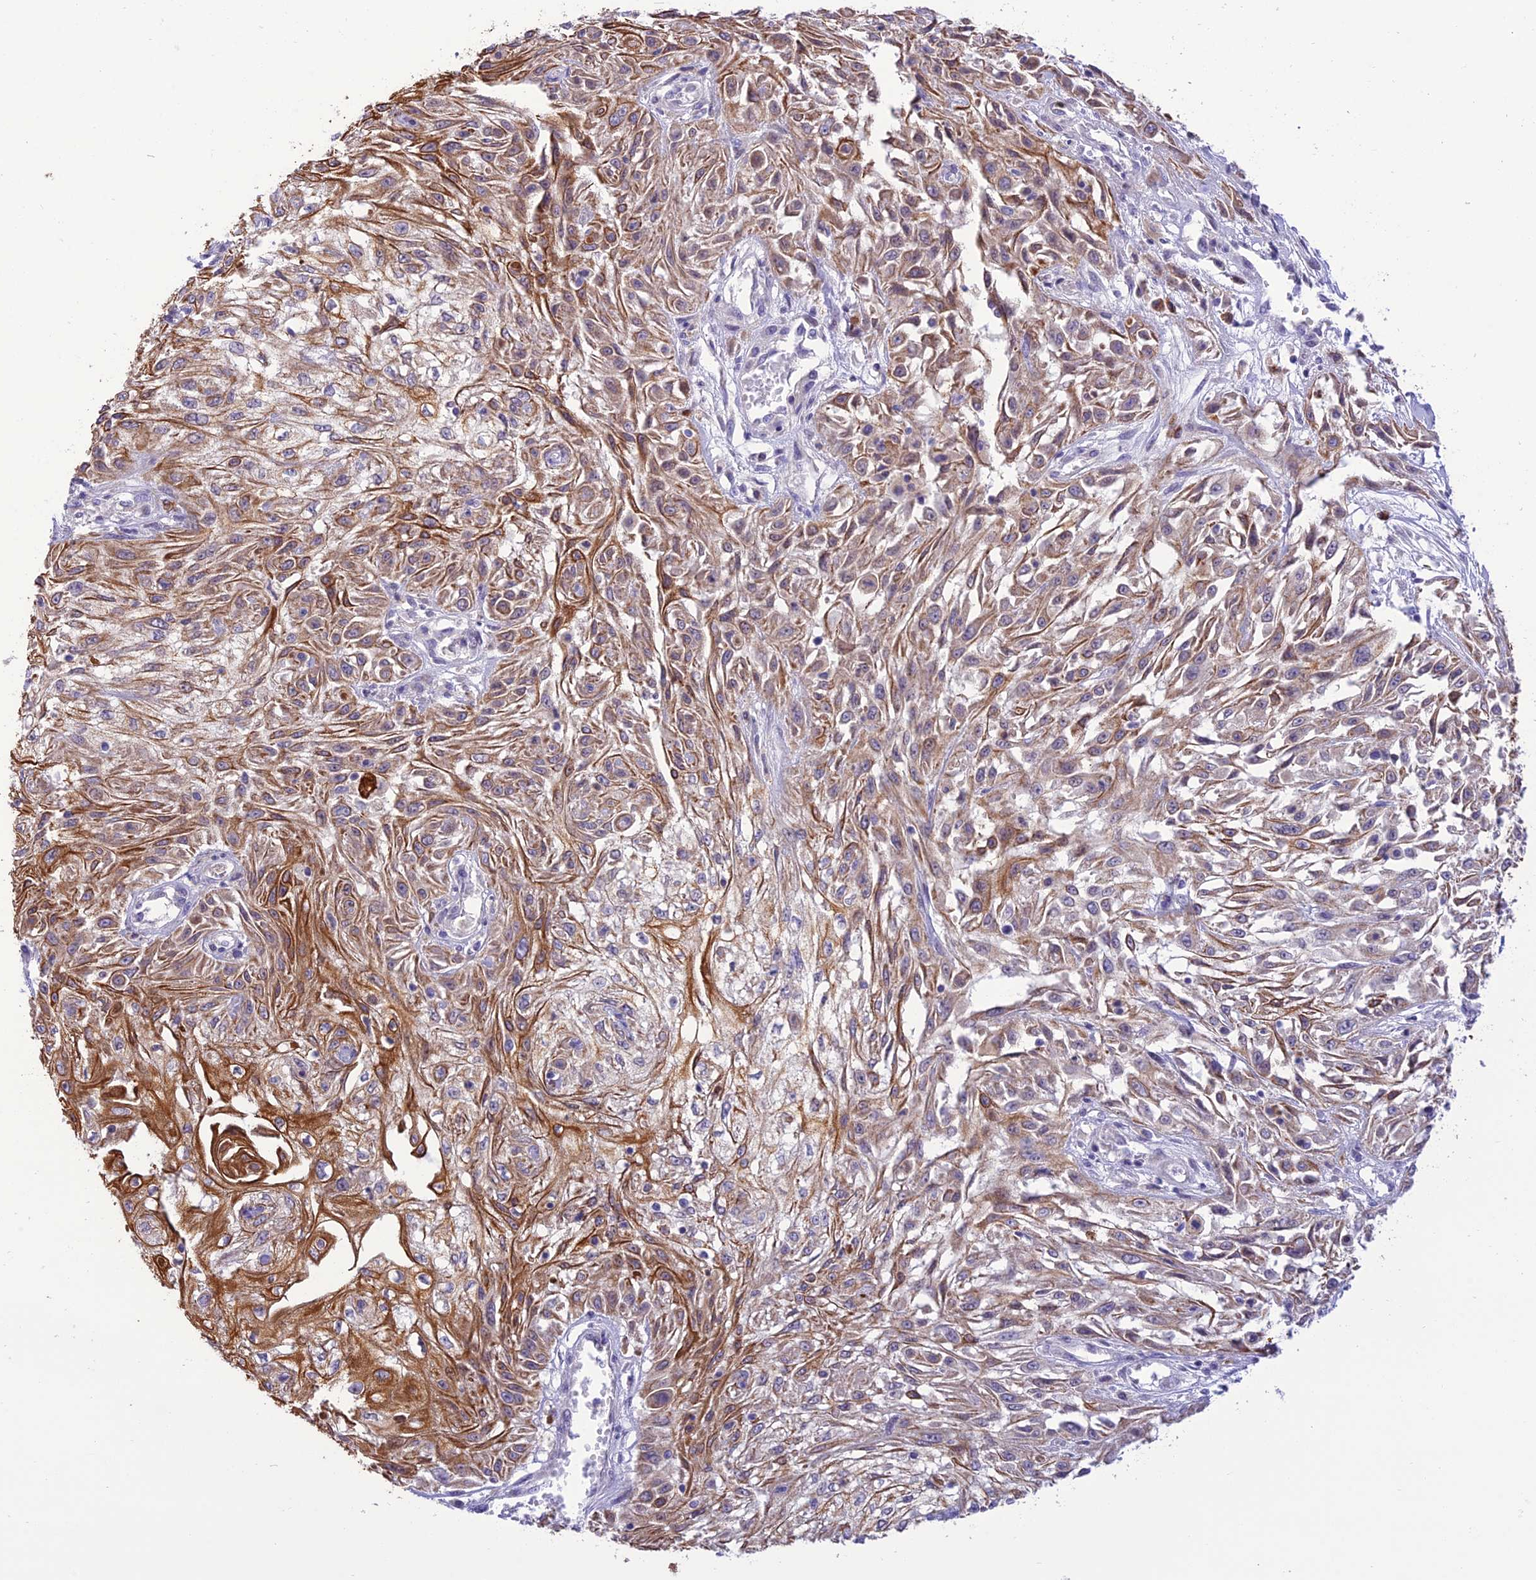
{"staining": {"intensity": "moderate", "quantity": ">75%", "location": "cytoplasmic/membranous"}, "tissue": "skin cancer", "cell_type": "Tumor cells", "image_type": "cancer", "snomed": [{"axis": "morphology", "description": "Squamous cell carcinoma, NOS"}, {"axis": "morphology", "description": "Squamous cell carcinoma, metastatic, NOS"}, {"axis": "topography", "description": "Skin"}, {"axis": "topography", "description": "Lymph node"}], "caption": "The image shows staining of skin cancer (metastatic squamous cell carcinoma), revealing moderate cytoplasmic/membranous protein positivity (brown color) within tumor cells. Using DAB (brown) and hematoxylin (blue) stains, captured at high magnification using brightfield microscopy.", "gene": "JMY", "patient": {"sex": "male", "age": 75}}